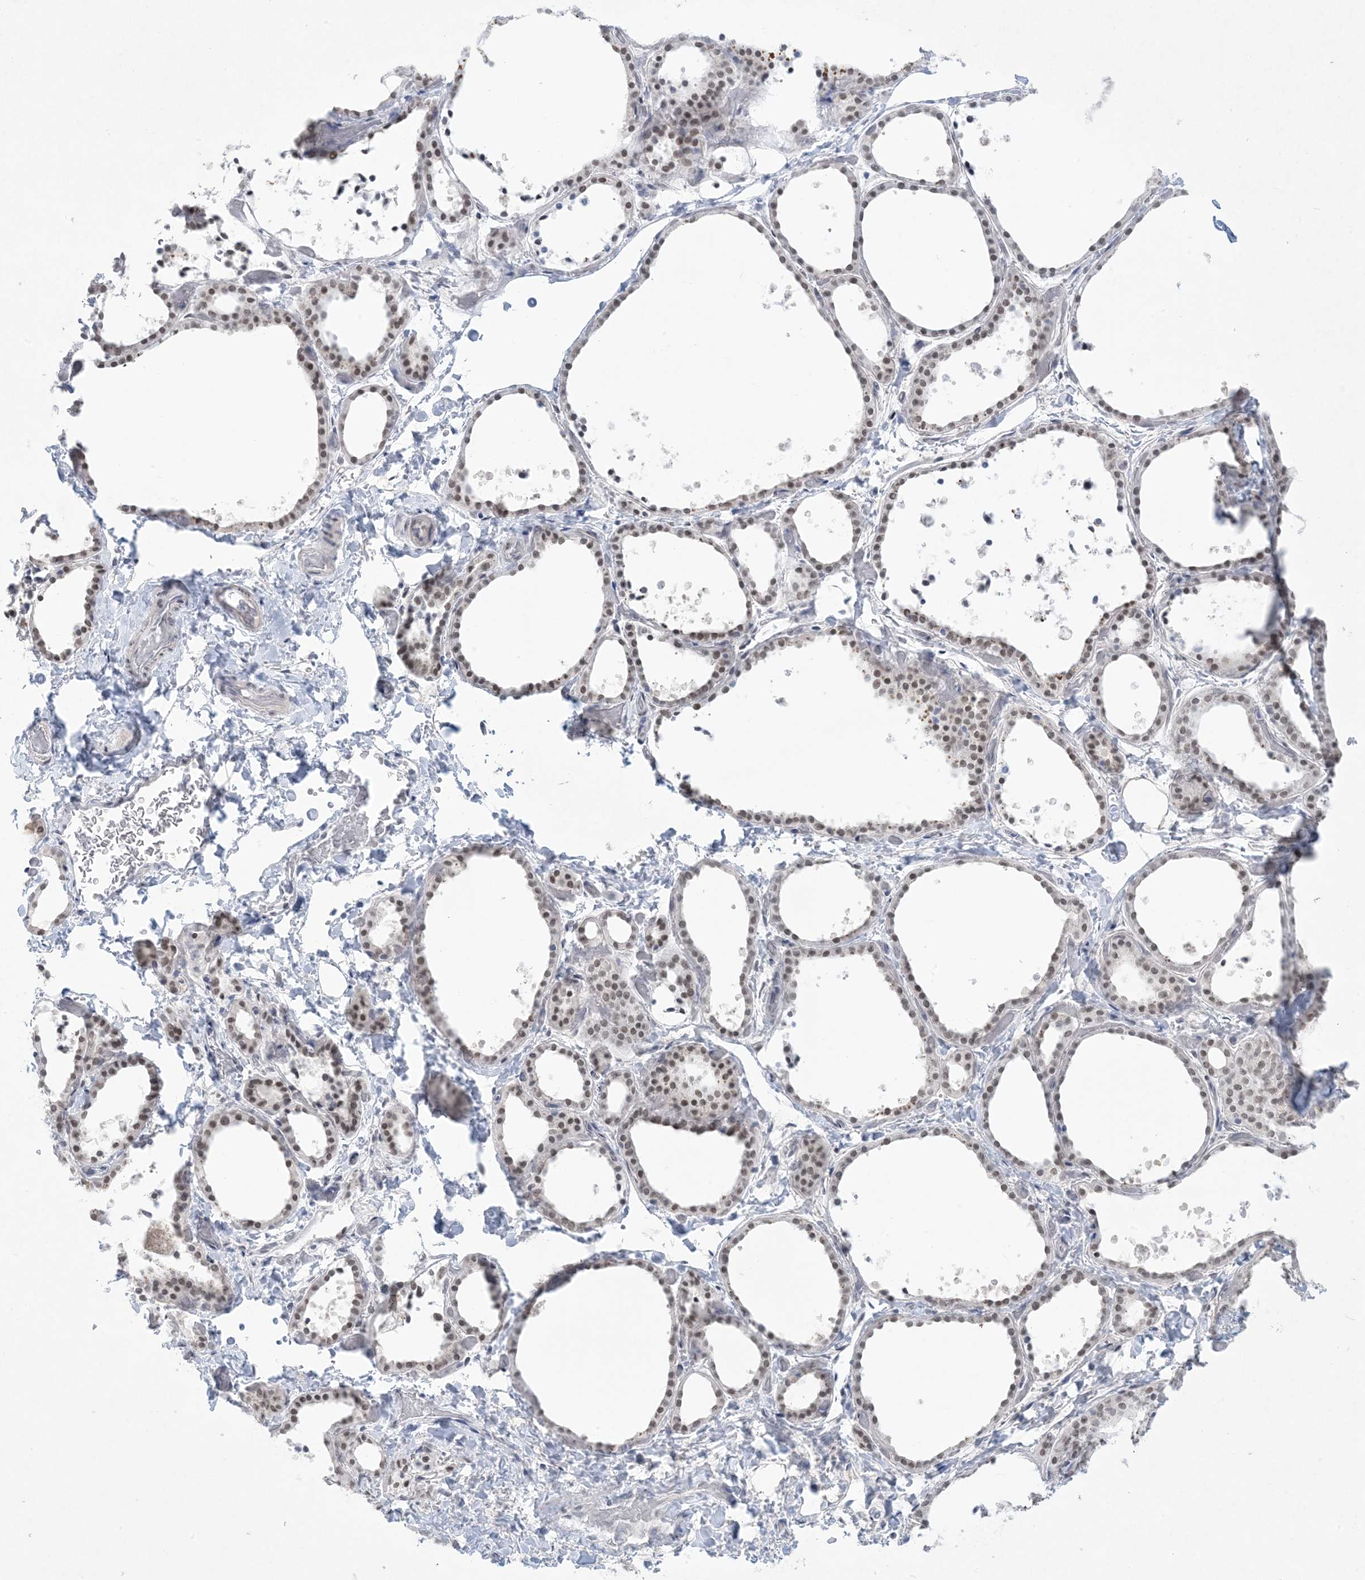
{"staining": {"intensity": "moderate", "quantity": ">75%", "location": "nuclear"}, "tissue": "thyroid gland", "cell_type": "Glandular cells", "image_type": "normal", "snomed": [{"axis": "morphology", "description": "Normal tissue, NOS"}, {"axis": "topography", "description": "Thyroid gland"}], "caption": "The immunohistochemical stain labels moderate nuclear expression in glandular cells of benign thyroid gland.", "gene": "HOMEZ", "patient": {"sex": "female", "age": 44}}